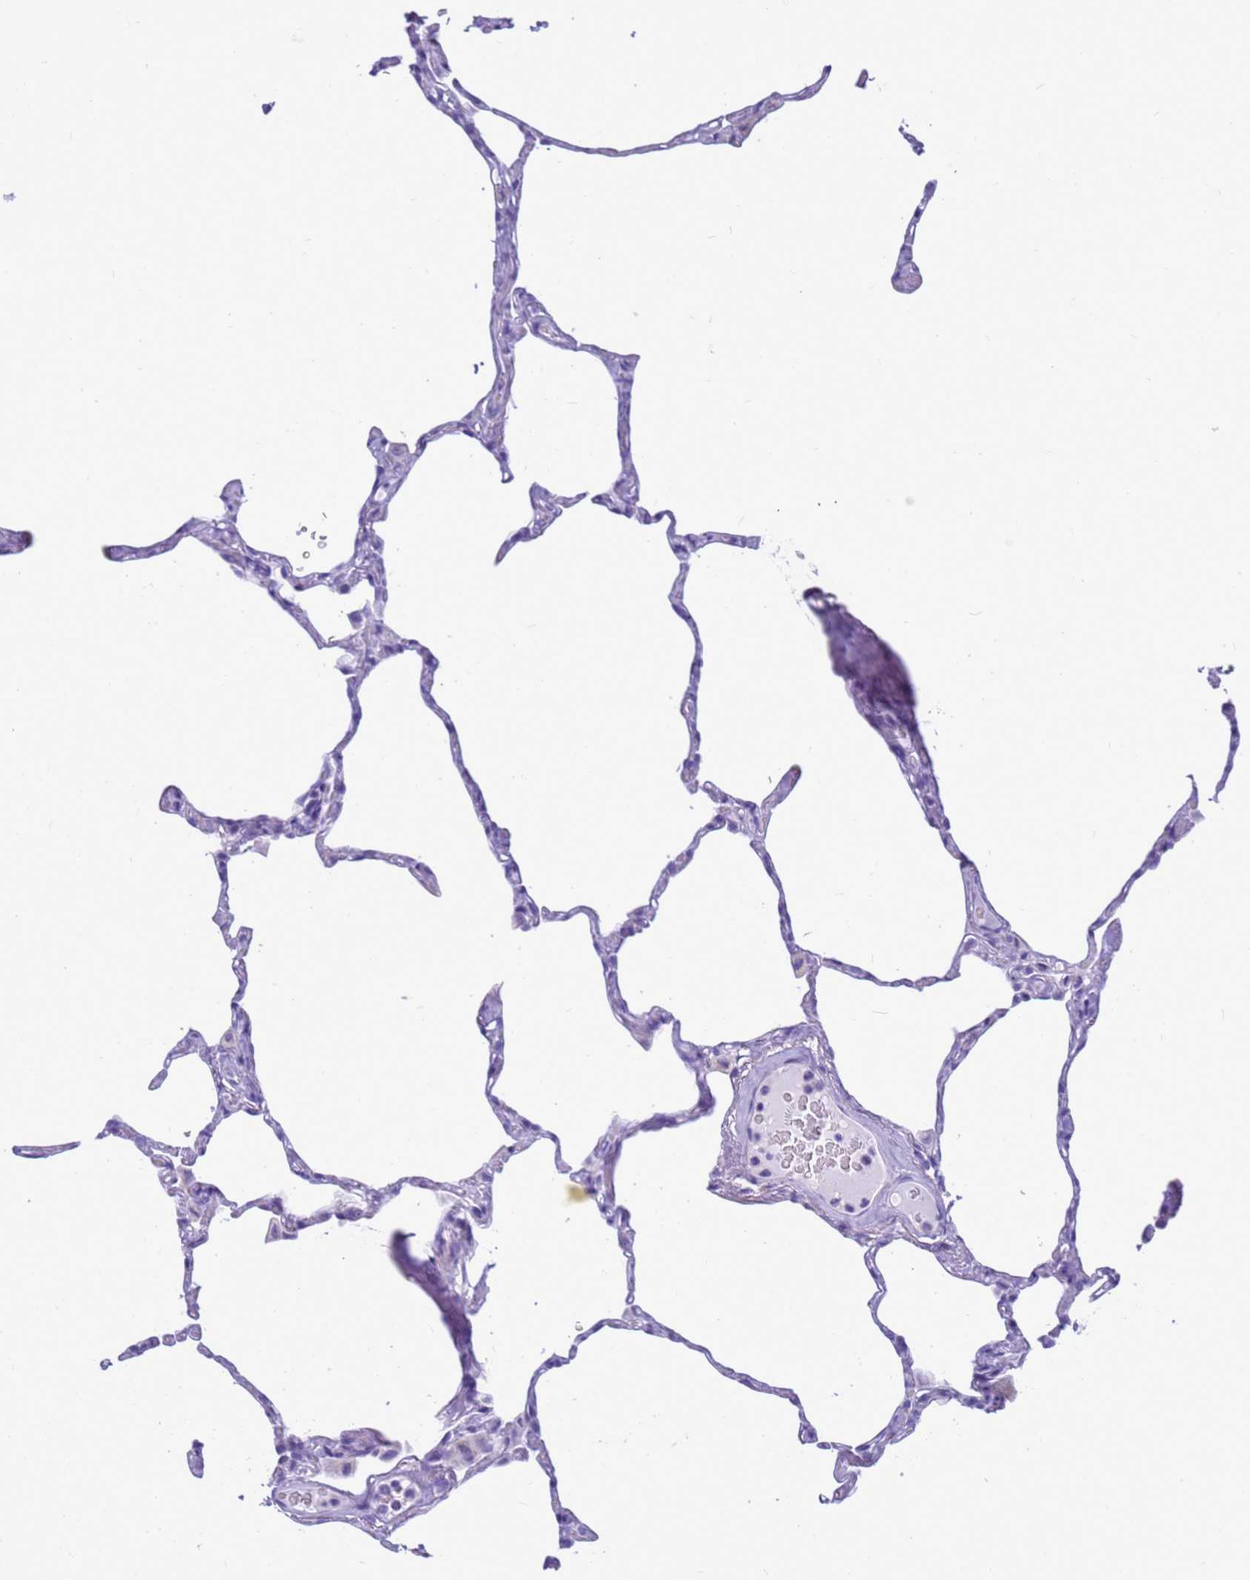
{"staining": {"intensity": "negative", "quantity": "none", "location": "none"}, "tissue": "lung", "cell_type": "Alveolar cells", "image_type": "normal", "snomed": [{"axis": "morphology", "description": "Normal tissue, NOS"}, {"axis": "topography", "description": "Lung"}], "caption": "Alveolar cells show no significant staining in unremarkable lung.", "gene": "STATH", "patient": {"sex": "male", "age": 65}}